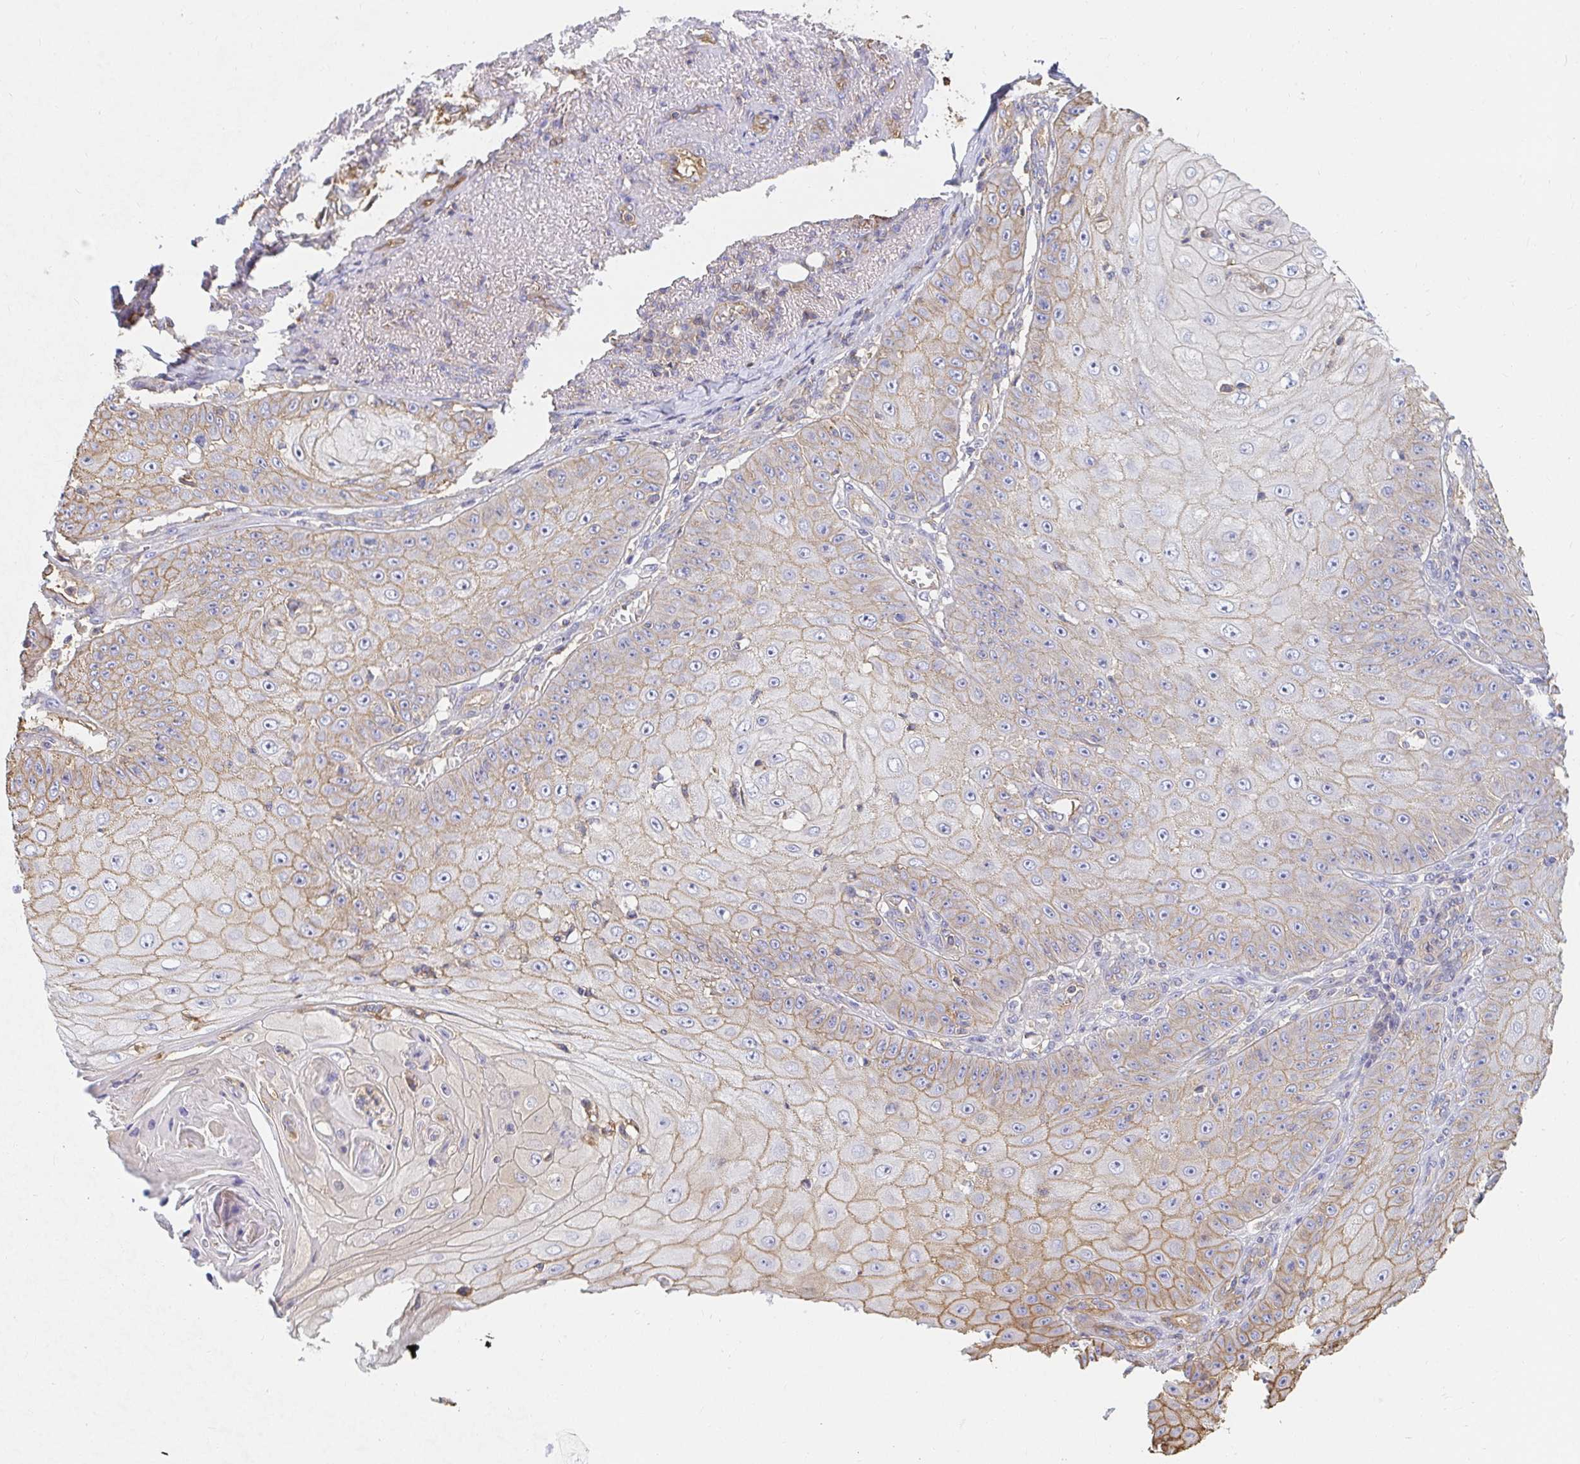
{"staining": {"intensity": "moderate", "quantity": "25%-75%", "location": "cytoplasmic/membranous"}, "tissue": "skin cancer", "cell_type": "Tumor cells", "image_type": "cancer", "snomed": [{"axis": "morphology", "description": "Squamous cell carcinoma, NOS"}, {"axis": "topography", "description": "Skin"}], "caption": "Immunohistochemistry (IHC) micrograph of human squamous cell carcinoma (skin) stained for a protein (brown), which demonstrates medium levels of moderate cytoplasmic/membranous staining in about 25%-75% of tumor cells.", "gene": "TSPAN19", "patient": {"sex": "male", "age": 70}}